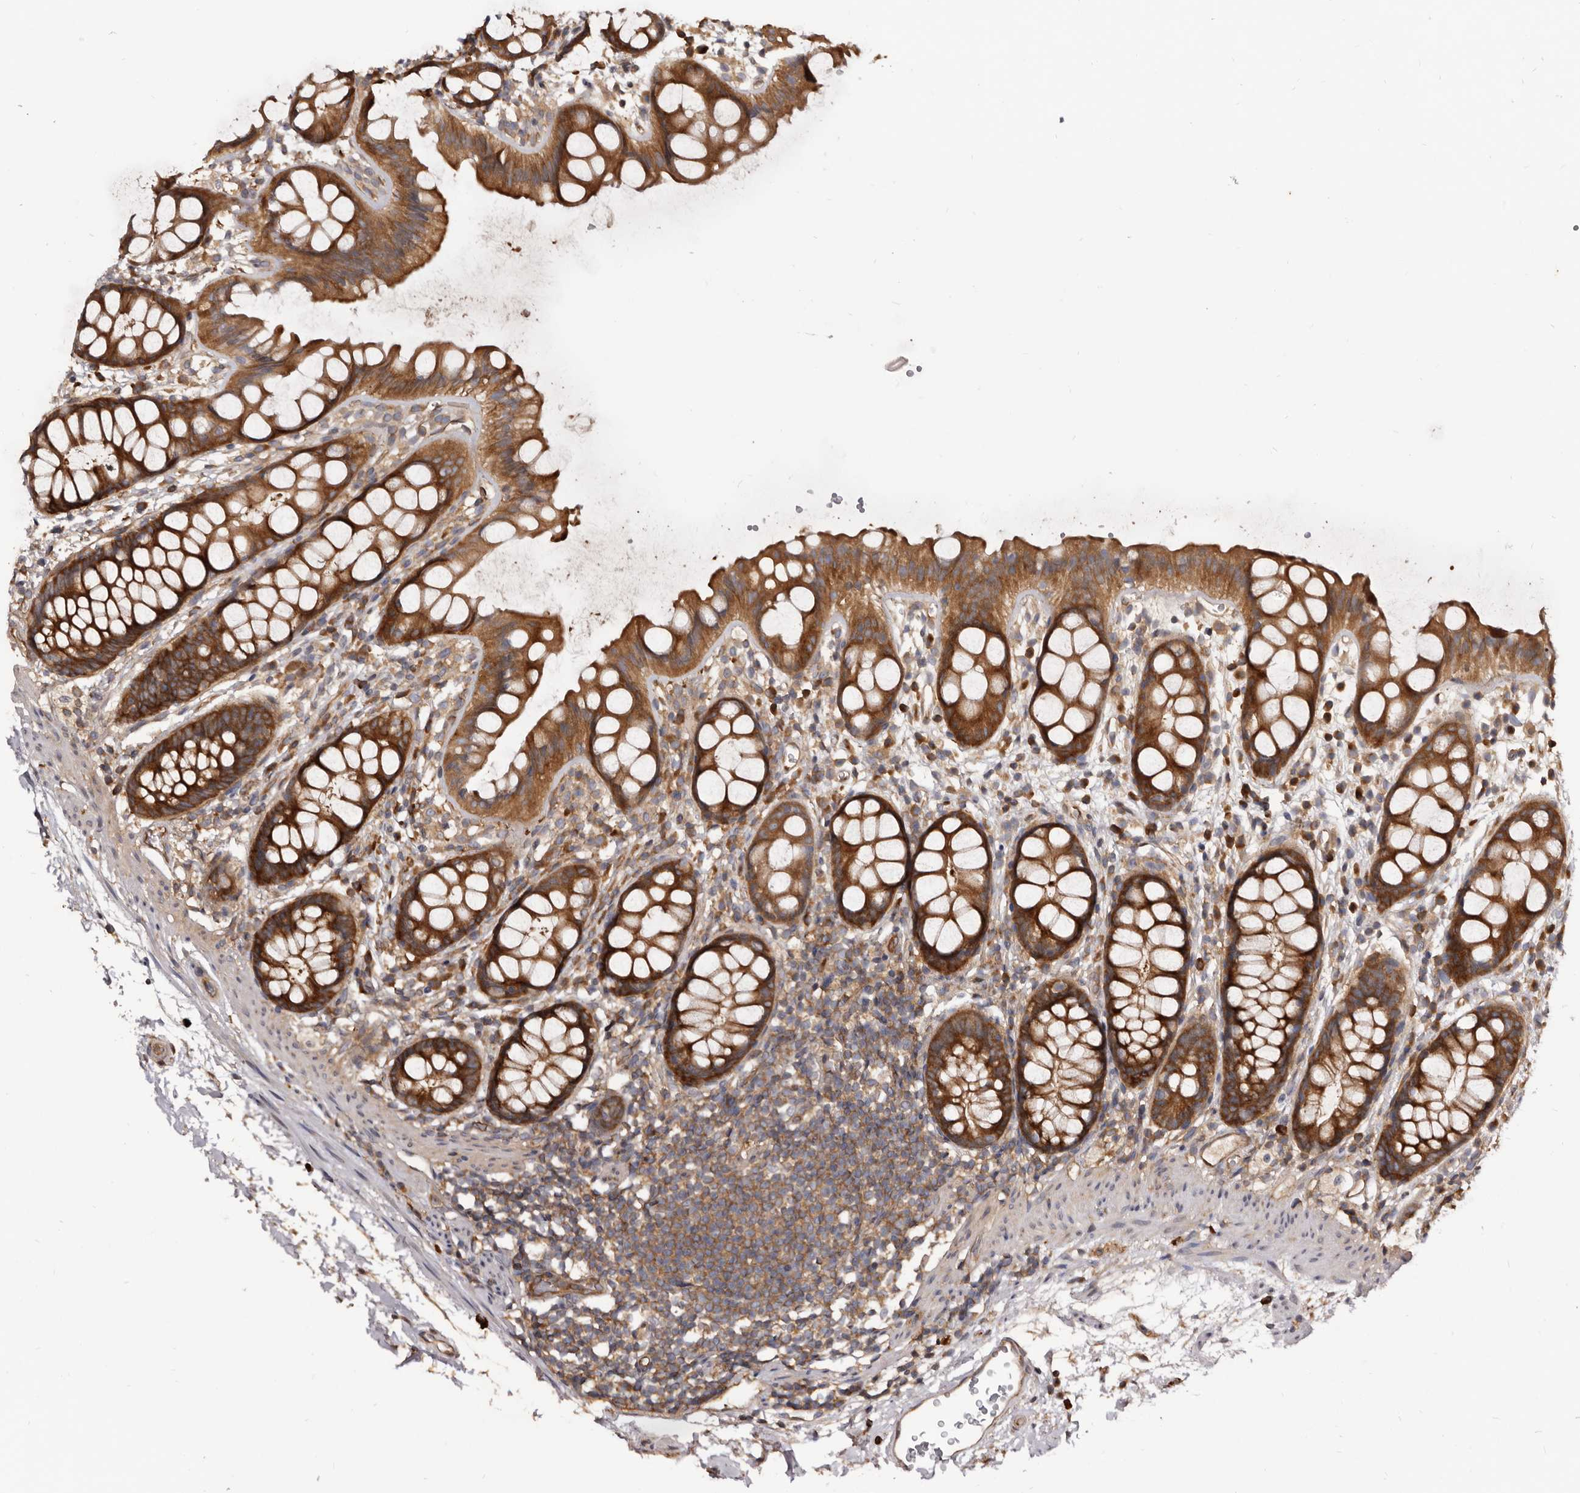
{"staining": {"intensity": "strong", "quantity": ">75%", "location": "cytoplasmic/membranous"}, "tissue": "rectum", "cell_type": "Glandular cells", "image_type": "normal", "snomed": [{"axis": "morphology", "description": "Normal tissue, NOS"}, {"axis": "topography", "description": "Rectum"}], "caption": "A micrograph of rectum stained for a protein exhibits strong cytoplasmic/membranous brown staining in glandular cells. The staining was performed using DAB (3,3'-diaminobenzidine), with brown indicating positive protein expression. Nuclei are stained blue with hematoxylin.", "gene": "ADAMTS20", "patient": {"sex": "female", "age": 65}}